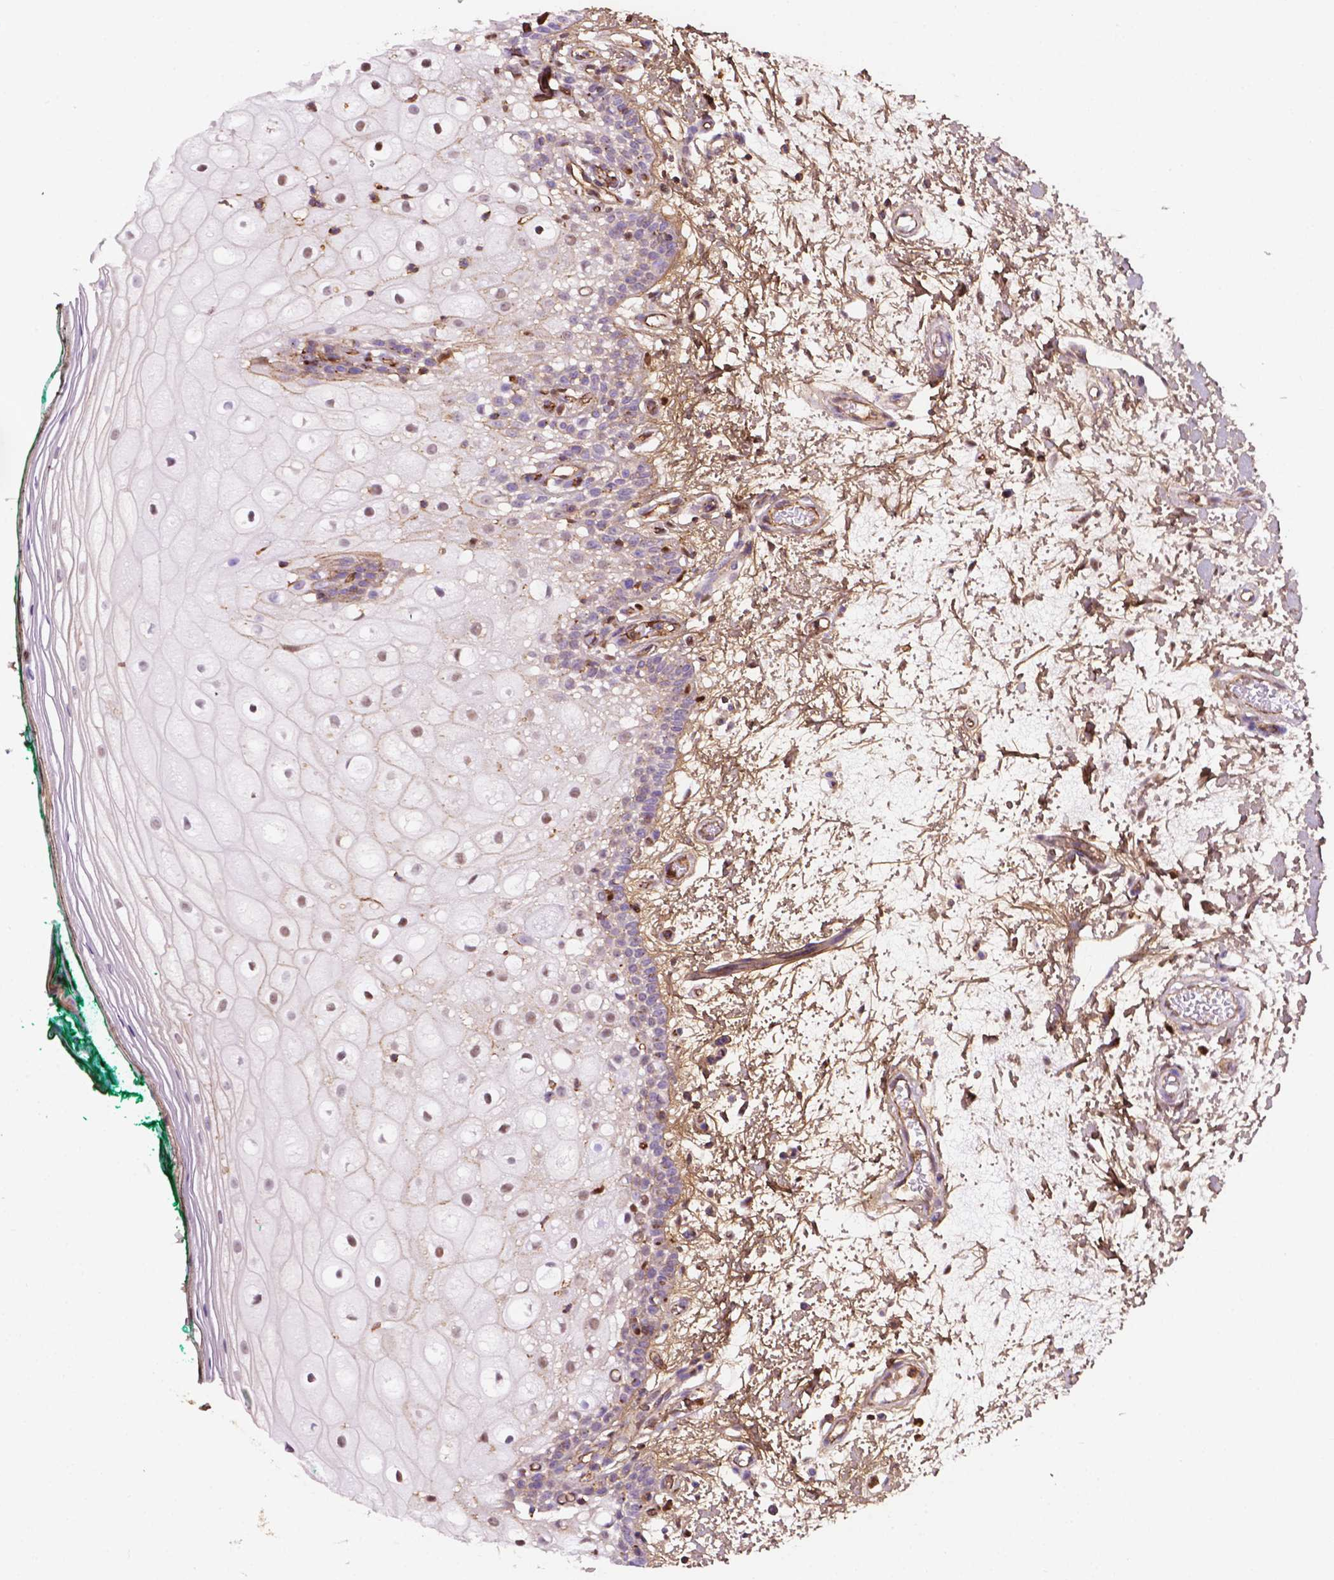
{"staining": {"intensity": "weak", "quantity": "<25%", "location": "nuclear"}, "tissue": "oral mucosa", "cell_type": "Squamous epithelial cells", "image_type": "normal", "snomed": [{"axis": "morphology", "description": "Normal tissue, NOS"}, {"axis": "topography", "description": "Oral tissue"}], "caption": "Immunohistochemistry image of benign oral mucosa: oral mucosa stained with DAB shows no significant protein positivity in squamous epithelial cells. The staining was performed using DAB to visualize the protein expression in brown, while the nuclei were stained in blue with hematoxylin (Magnification: 20x).", "gene": "DCN", "patient": {"sex": "female", "age": 83}}